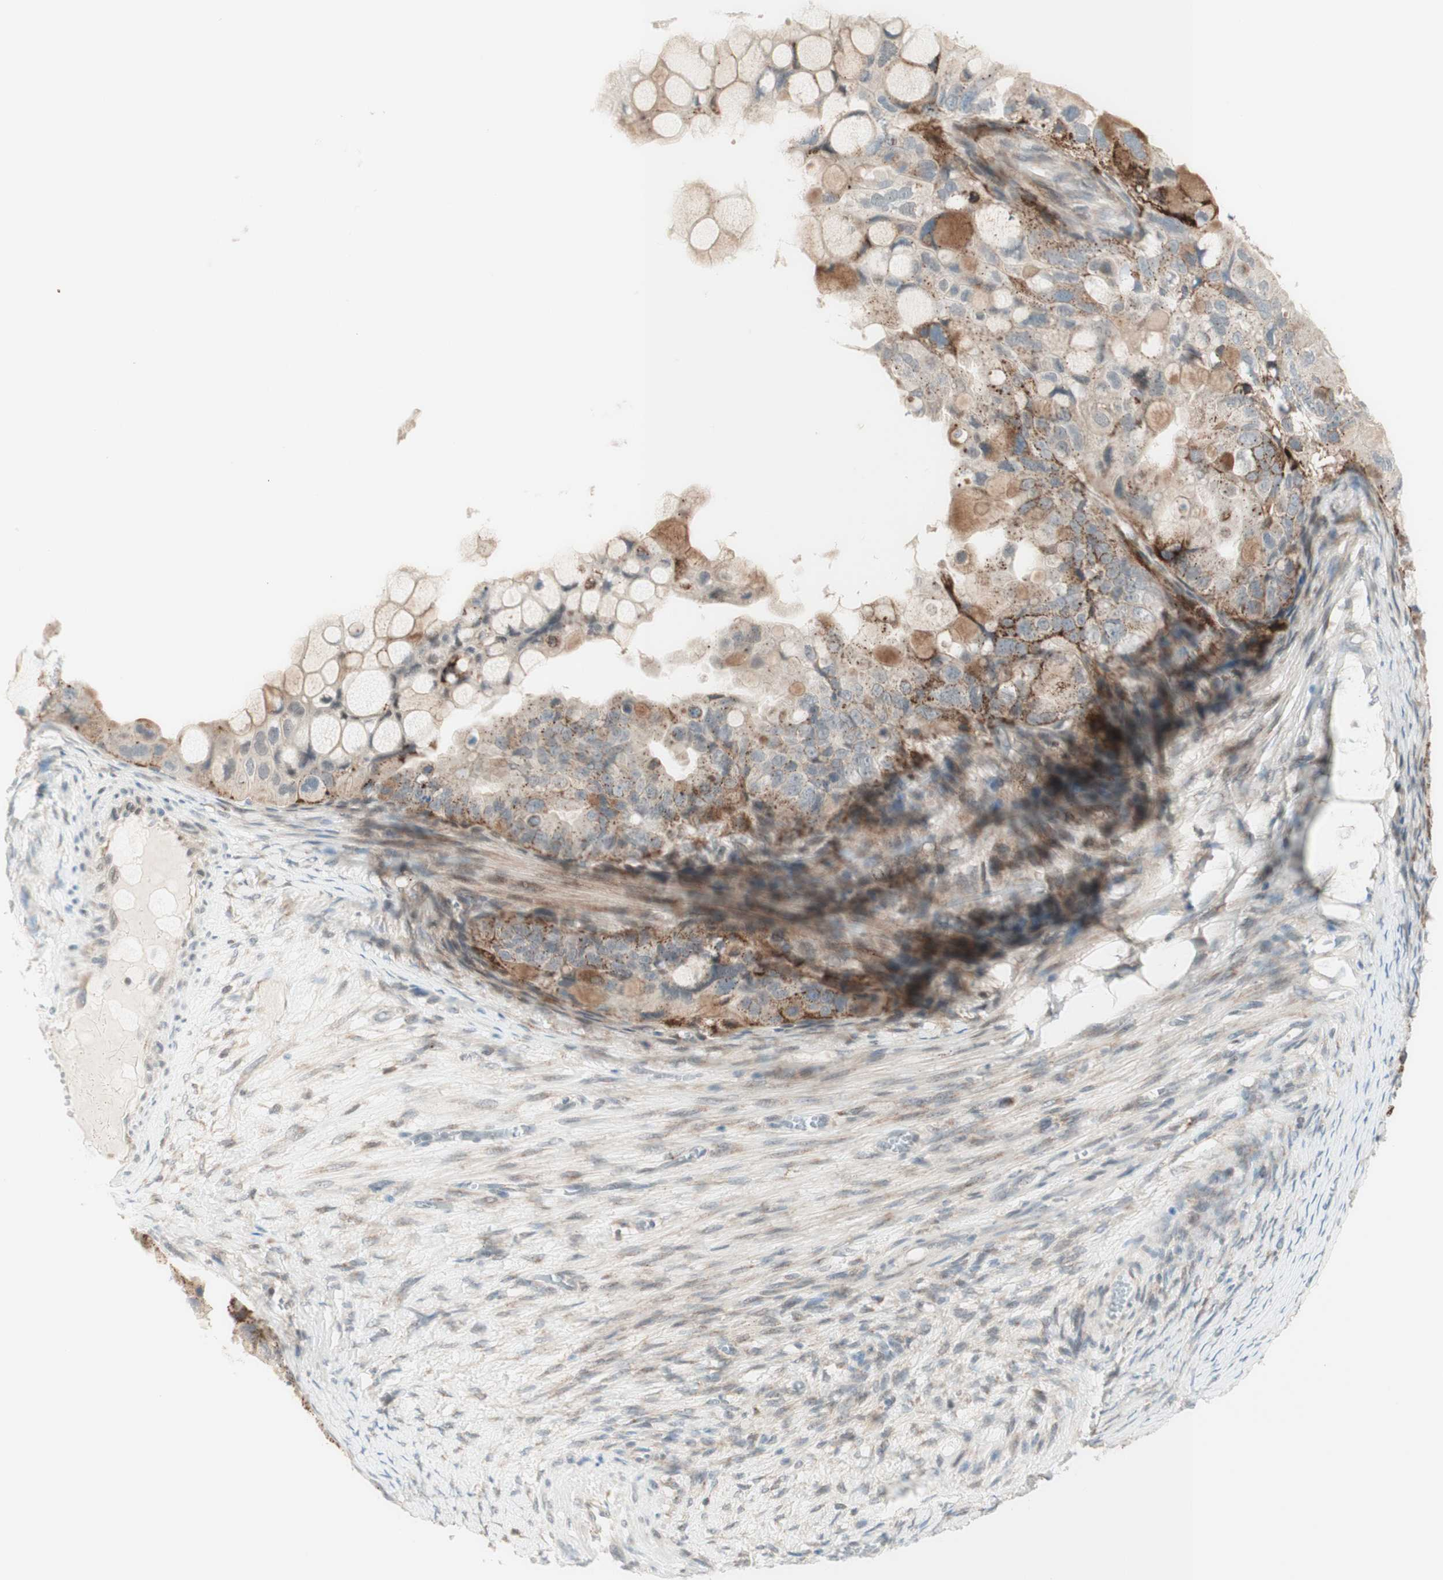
{"staining": {"intensity": "moderate", "quantity": "25%-75%", "location": "cytoplasmic/membranous"}, "tissue": "ovarian cancer", "cell_type": "Tumor cells", "image_type": "cancer", "snomed": [{"axis": "morphology", "description": "Cystadenocarcinoma, mucinous, NOS"}, {"axis": "topography", "description": "Ovary"}], "caption": "DAB immunohistochemical staining of human ovarian cancer (mucinous cystadenocarcinoma) shows moderate cytoplasmic/membranous protein staining in approximately 25%-75% of tumor cells.", "gene": "GAPT", "patient": {"sex": "female", "age": 80}}